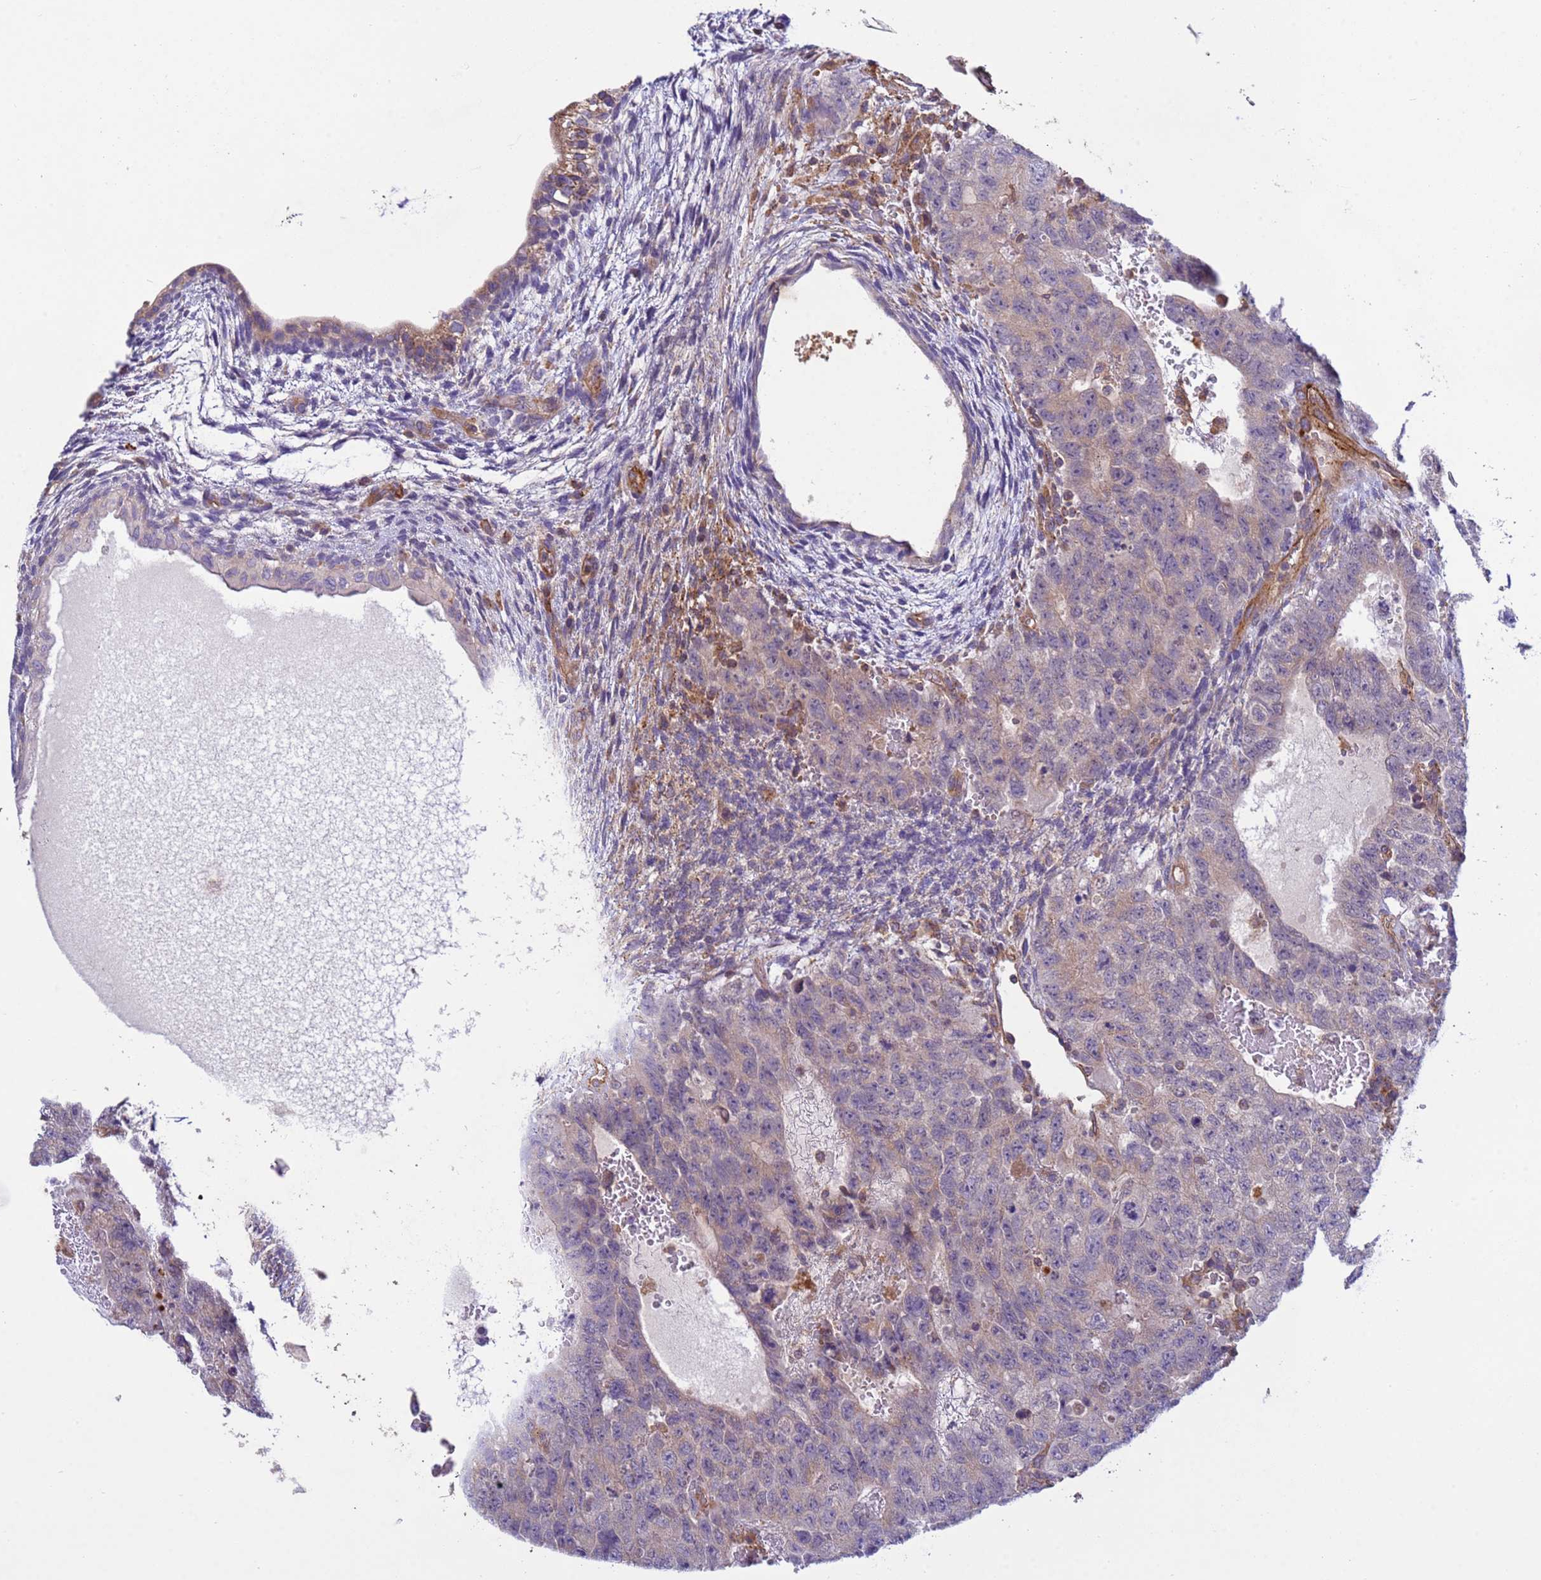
{"staining": {"intensity": "weak", "quantity": "25%-75%", "location": "cytoplasmic/membranous"}, "tissue": "testis cancer", "cell_type": "Tumor cells", "image_type": "cancer", "snomed": [{"axis": "morphology", "description": "Carcinoma, Embryonal, NOS"}, {"axis": "topography", "description": "Testis"}], "caption": "This micrograph demonstrates immunohistochemistry staining of human testis cancer (embryonal carcinoma), with low weak cytoplasmic/membranous expression in approximately 25%-75% of tumor cells.", "gene": "RAB10", "patient": {"sex": "male", "age": 26}}